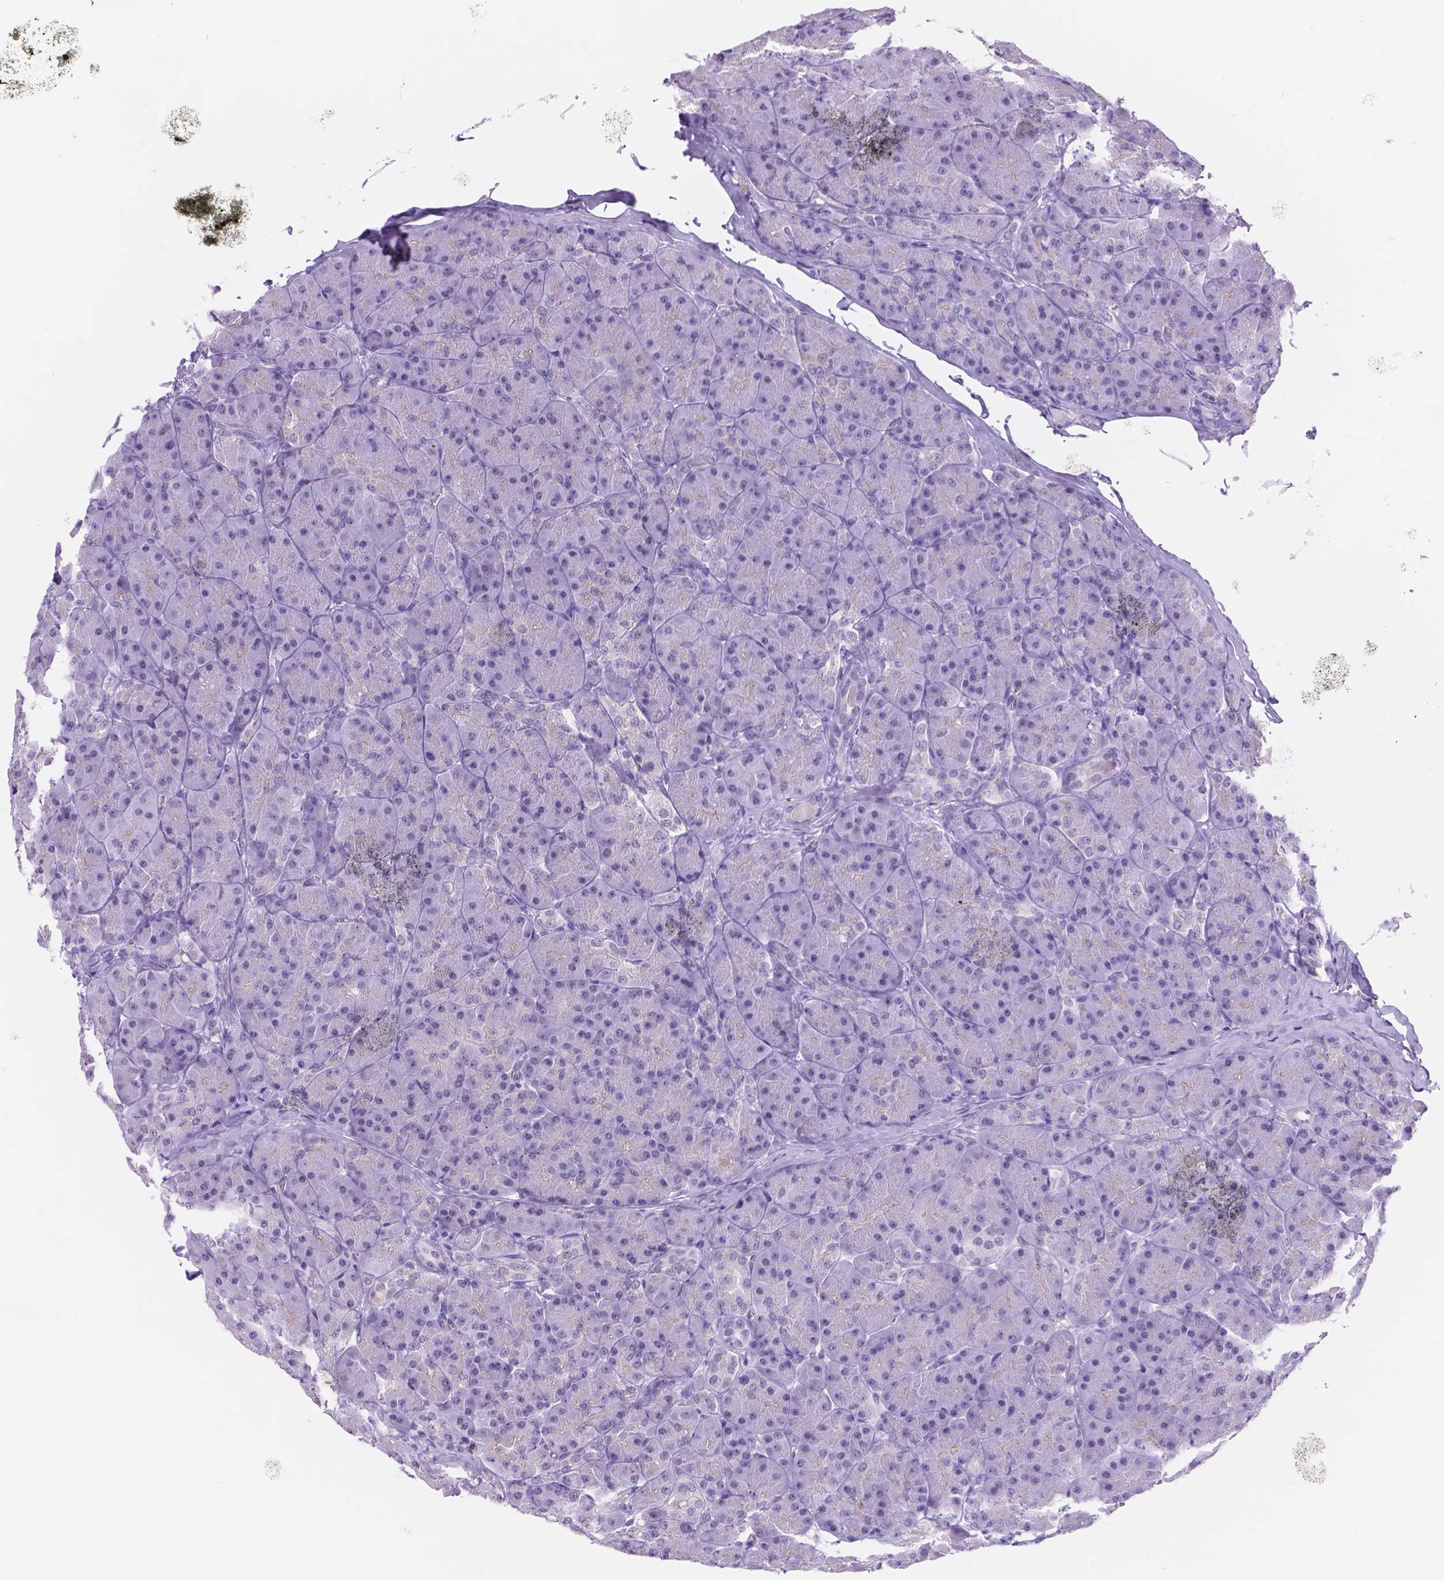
{"staining": {"intensity": "negative", "quantity": "none", "location": "none"}, "tissue": "pancreas", "cell_type": "Exocrine glandular cells", "image_type": "normal", "snomed": [{"axis": "morphology", "description": "Normal tissue, NOS"}, {"axis": "topography", "description": "Pancreas"}], "caption": "Photomicrograph shows no protein positivity in exocrine glandular cells of unremarkable pancreas.", "gene": "DCC", "patient": {"sex": "male", "age": 57}}